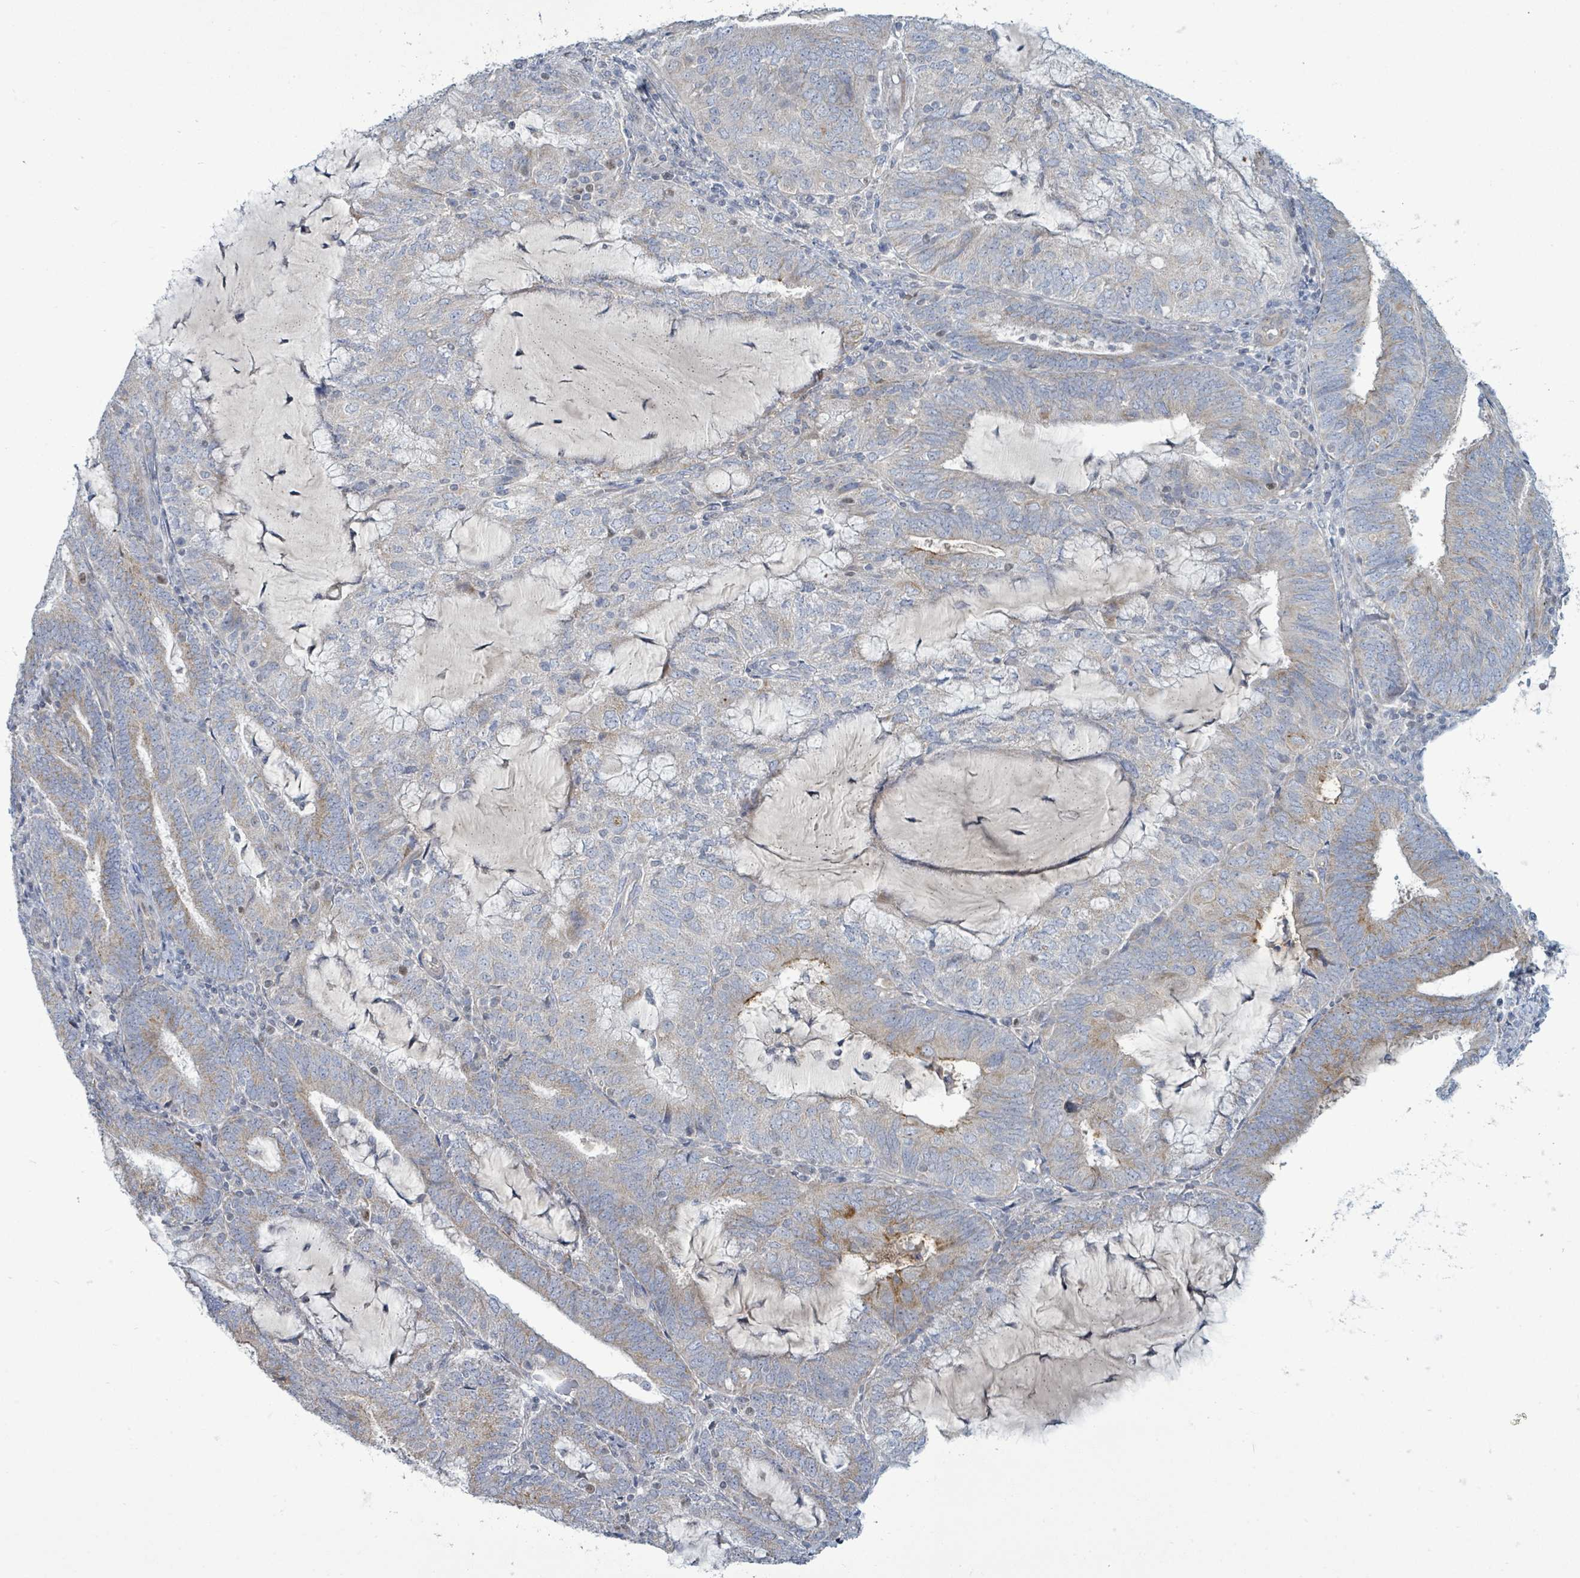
{"staining": {"intensity": "moderate", "quantity": "<25%", "location": "cytoplasmic/membranous"}, "tissue": "endometrial cancer", "cell_type": "Tumor cells", "image_type": "cancer", "snomed": [{"axis": "morphology", "description": "Adenocarcinoma, NOS"}, {"axis": "topography", "description": "Endometrium"}], "caption": "DAB (3,3'-diaminobenzidine) immunohistochemical staining of endometrial cancer reveals moderate cytoplasmic/membranous protein positivity in about <25% of tumor cells. Immunohistochemistry (ihc) stains the protein in brown and the nuclei are stained blue.", "gene": "ZFPM1", "patient": {"sex": "female", "age": 81}}